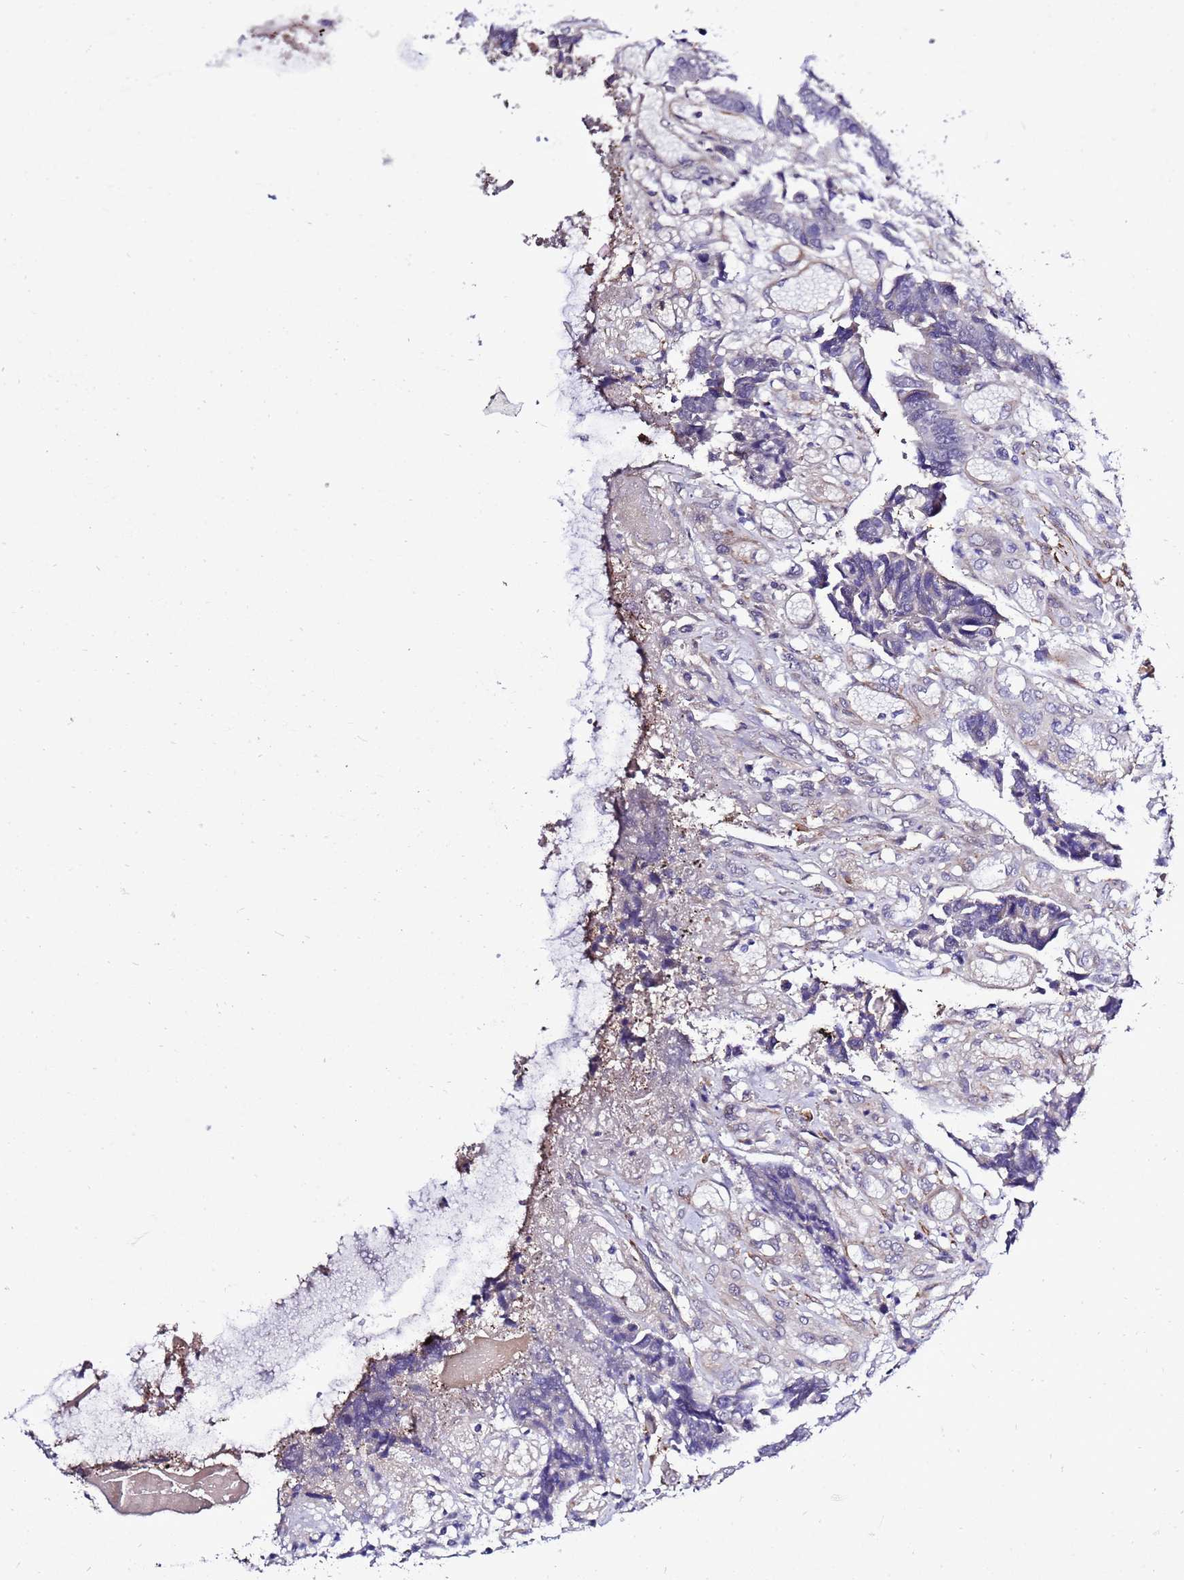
{"staining": {"intensity": "negative", "quantity": "none", "location": "none"}, "tissue": "colorectal cancer", "cell_type": "Tumor cells", "image_type": "cancer", "snomed": [{"axis": "morphology", "description": "Adenocarcinoma, NOS"}, {"axis": "topography", "description": "Rectum"}], "caption": "A high-resolution histopathology image shows IHC staining of colorectal cancer (adenocarcinoma), which displays no significant expression in tumor cells. (Brightfield microscopy of DAB immunohistochemistry at high magnification).", "gene": "GZF1", "patient": {"sex": "male", "age": 84}}